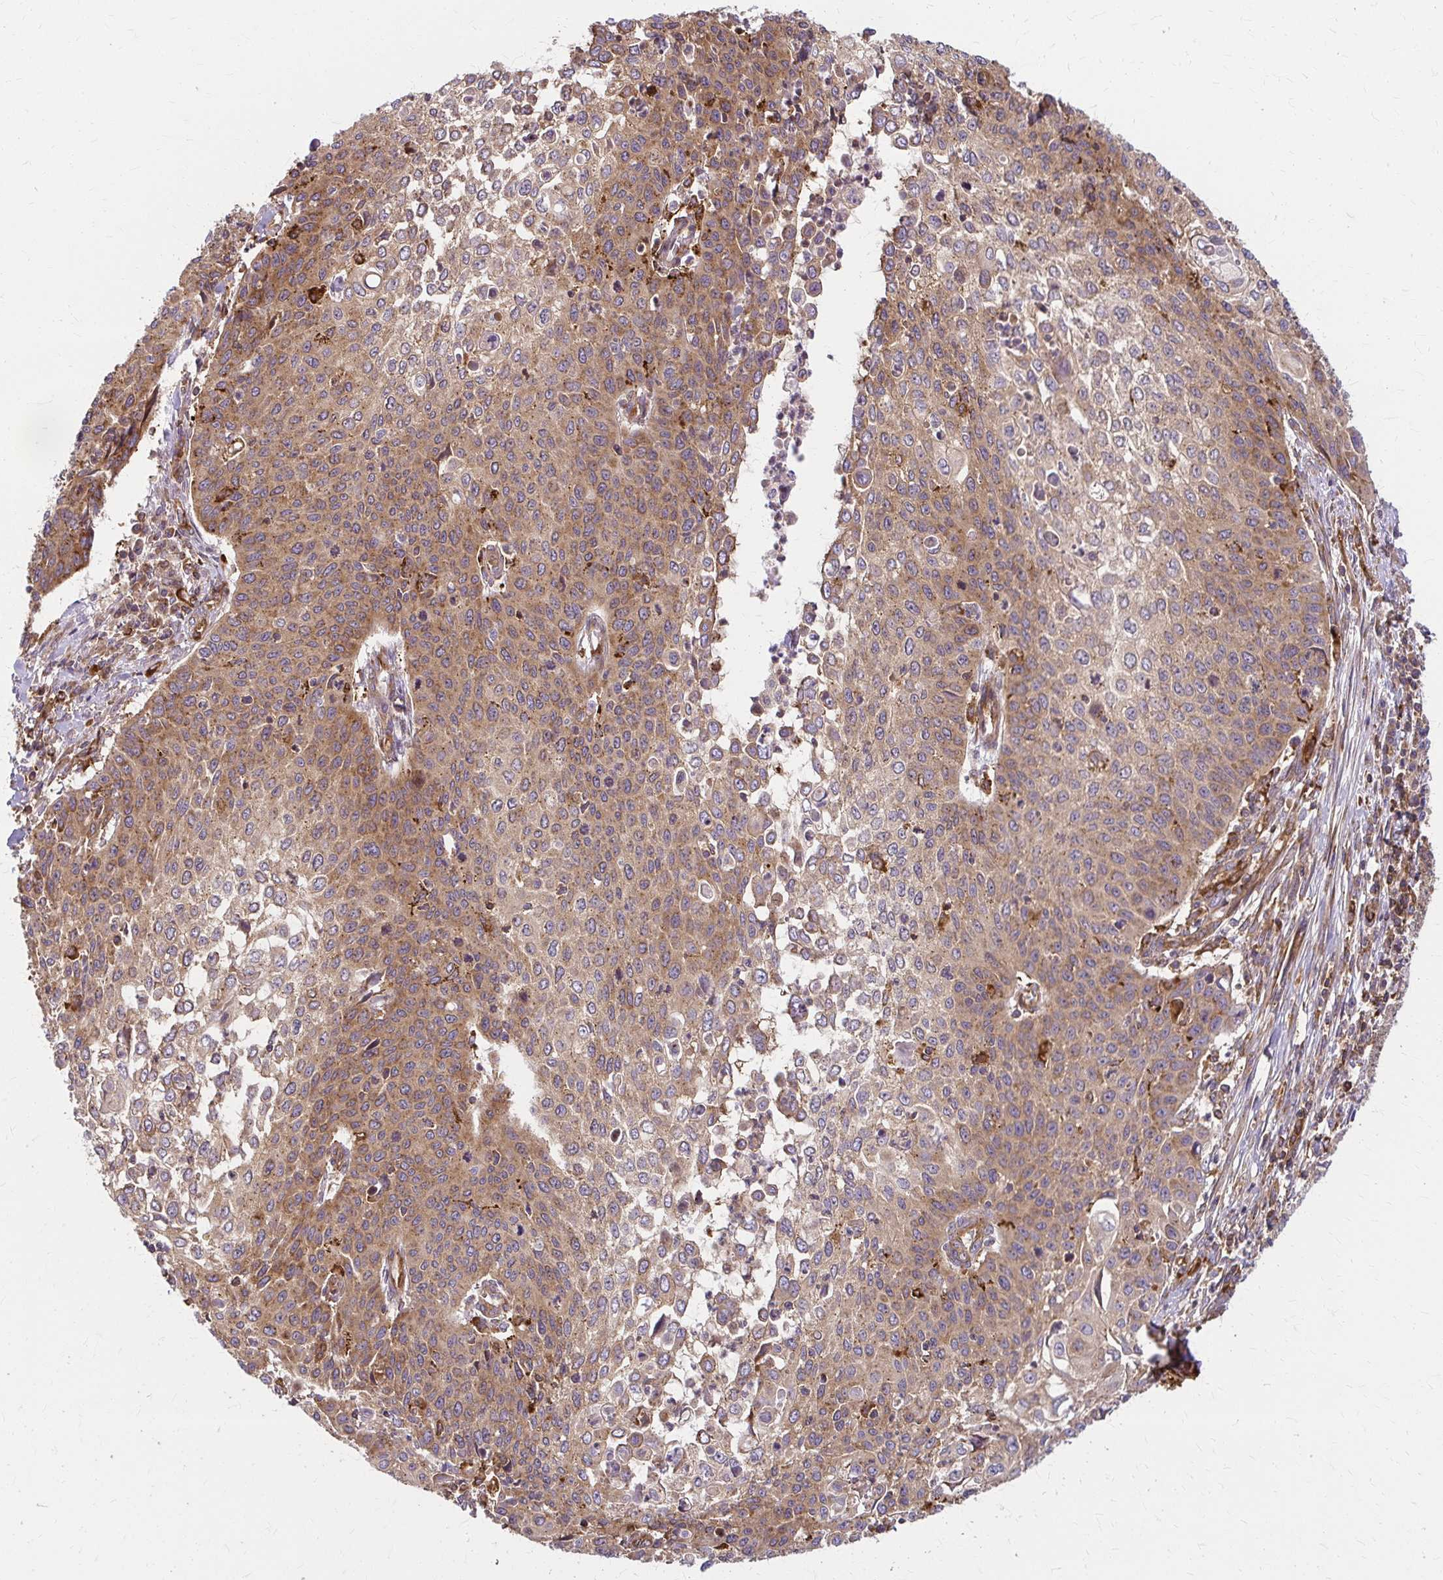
{"staining": {"intensity": "moderate", "quantity": ">75%", "location": "cytoplasmic/membranous"}, "tissue": "cervical cancer", "cell_type": "Tumor cells", "image_type": "cancer", "snomed": [{"axis": "morphology", "description": "Squamous cell carcinoma, NOS"}, {"axis": "topography", "description": "Cervix"}], "caption": "This histopathology image reveals cervical cancer stained with immunohistochemistry to label a protein in brown. The cytoplasmic/membranous of tumor cells show moderate positivity for the protein. Nuclei are counter-stained blue.", "gene": "WASF2", "patient": {"sex": "female", "age": 65}}